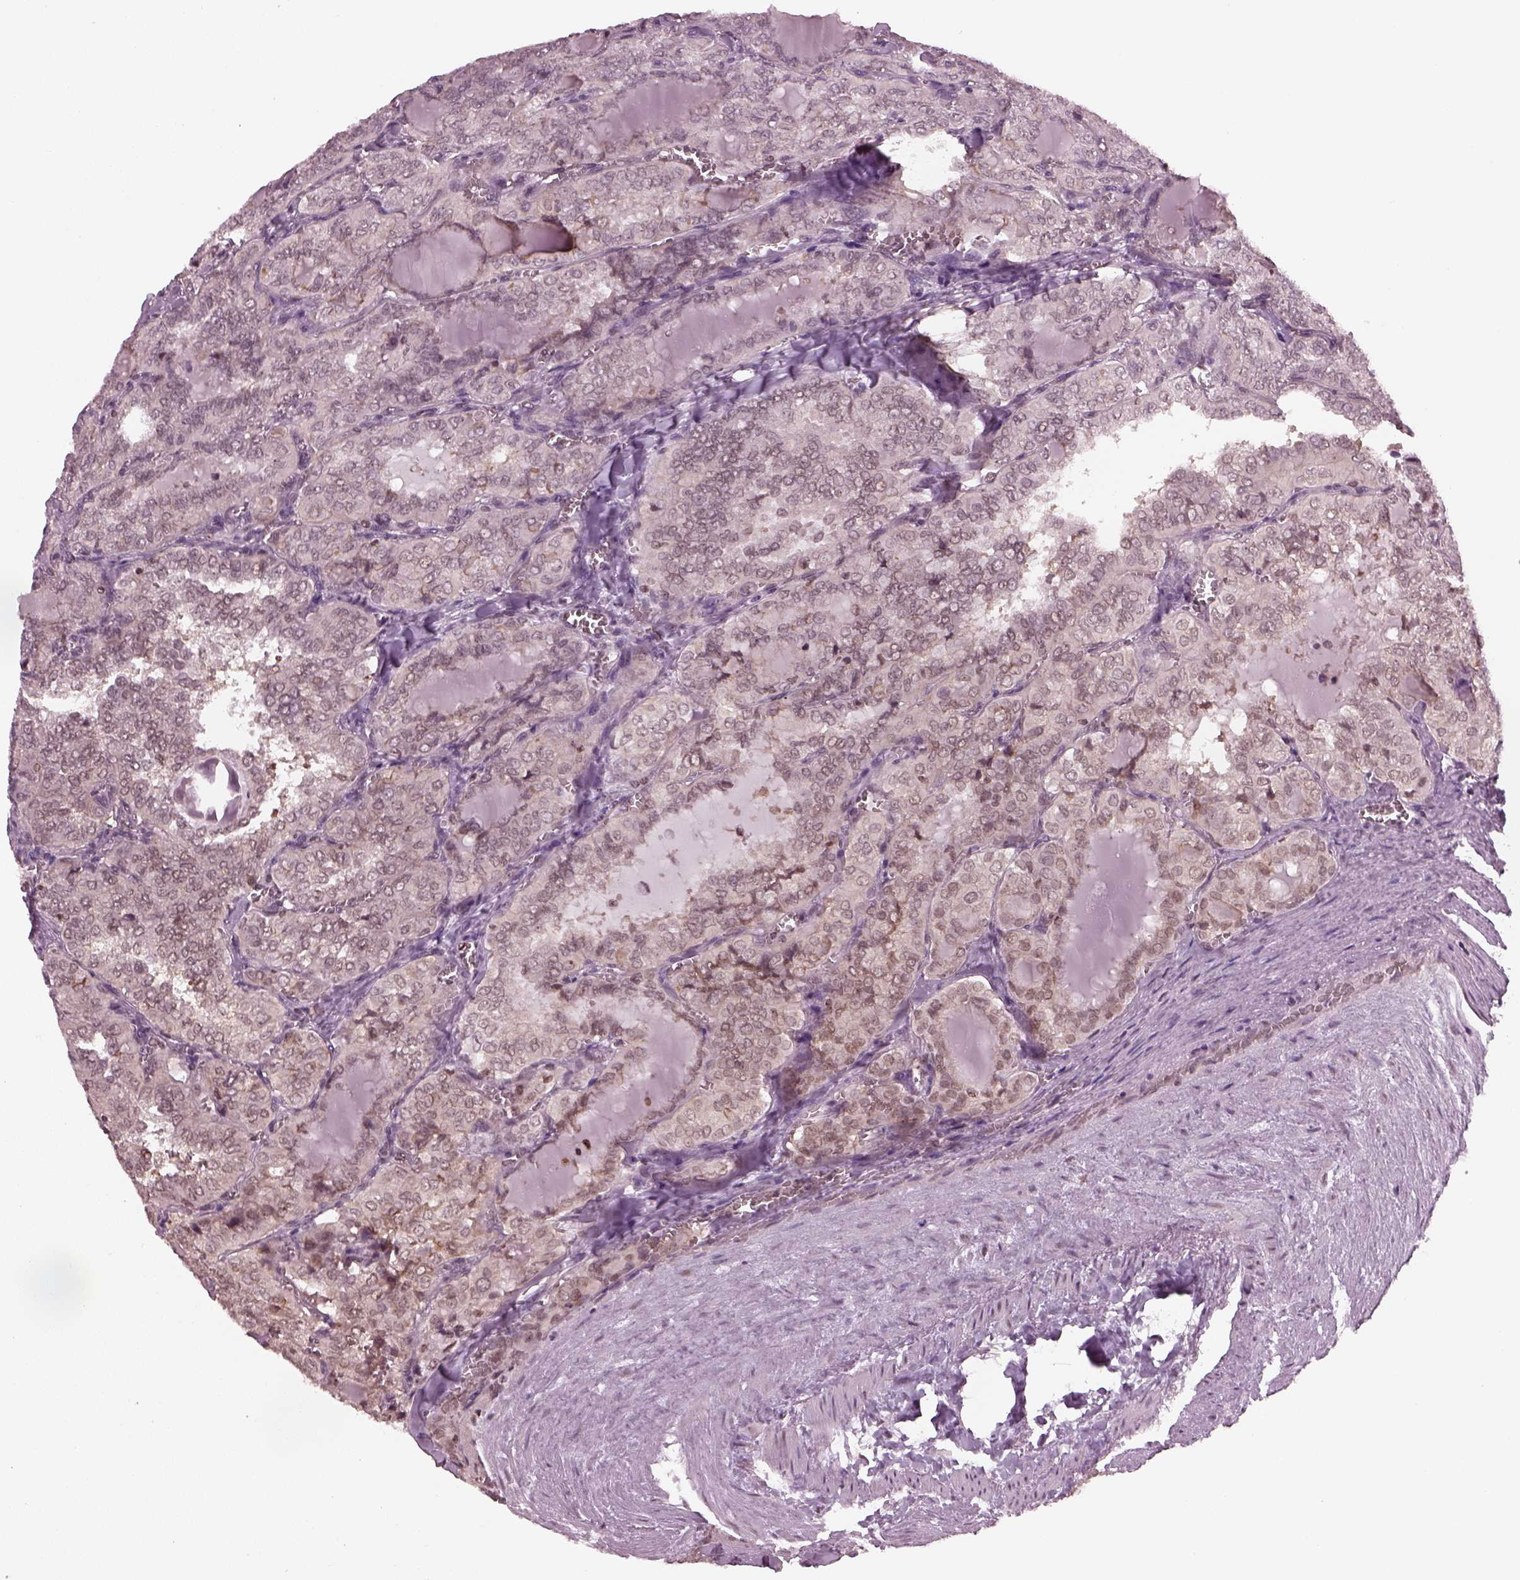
{"staining": {"intensity": "weak", "quantity": "<25%", "location": "cytoplasmic/membranous"}, "tissue": "thyroid cancer", "cell_type": "Tumor cells", "image_type": "cancer", "snomed": [{"axis": "morphology", "description": "Papillary adenocarcinoma, NOS"}, {"axis": "topography", "description": "Thyroid gland"}], "caption": "Histopathology image shows no significant protein staining in tumor cells of papillary adenocarcinoma (thyroid).", "gene": "RUVBL2", "patient": {"sex": "female", "age": 41}}